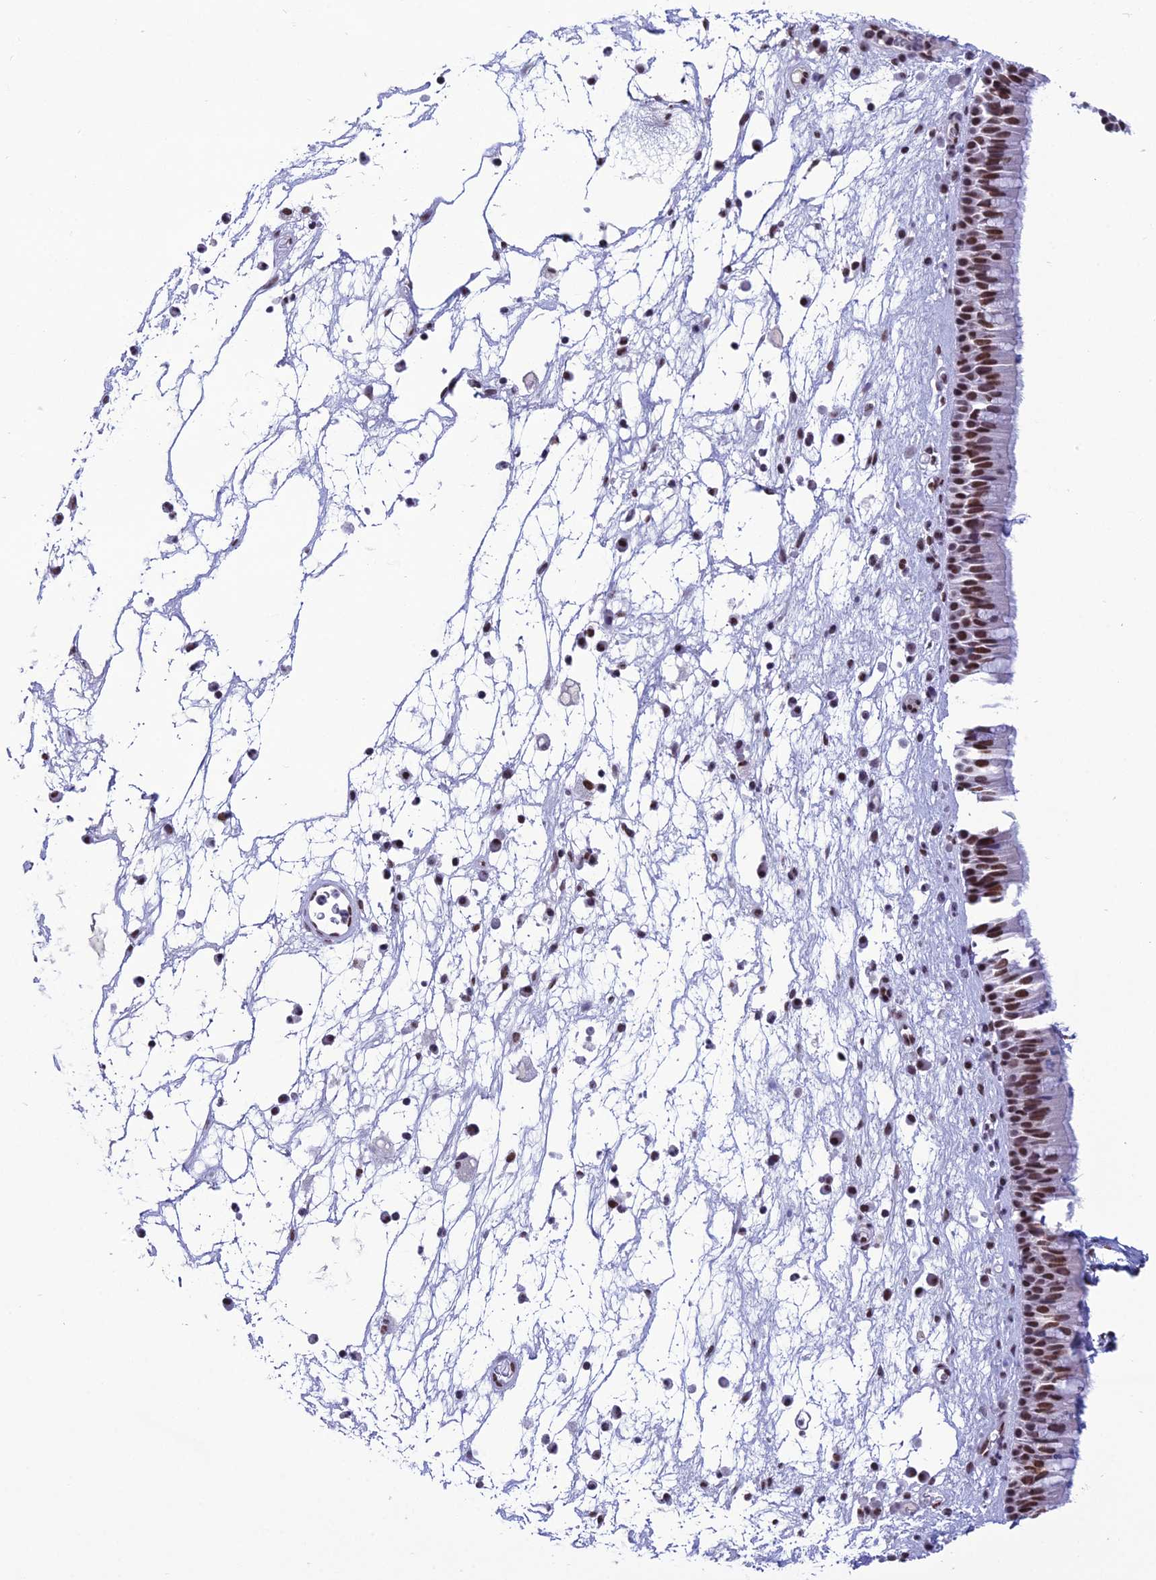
{"staining": {"intensity": "strong", "quantity": ">75%", "location": "nuclear"}, "tissue": "nasopharynx", "cell_type": "Respiratory epithelial cells", "image_type": "normal", "snomed": [{"axis": "morphology", "description": "Normal tissue, NOS"}, {"axis": "morphology", "description": "Inflammation, NOS"}, {"axis": "morphology", "description": "Malignant melanoma, Metastatic site"}, {"axis": "topography", "description": "Nasopharynx"}], "caption": "Immunohistochemistry histopathology image of unremarkable human nasopharynx stained for a protein (brown), which shows high levels of strong nuclear expression in about >75% of respiratory epithelial cells.", "gene": "PRAMEF12", "patient": {"sex": "male", "age": 70}}